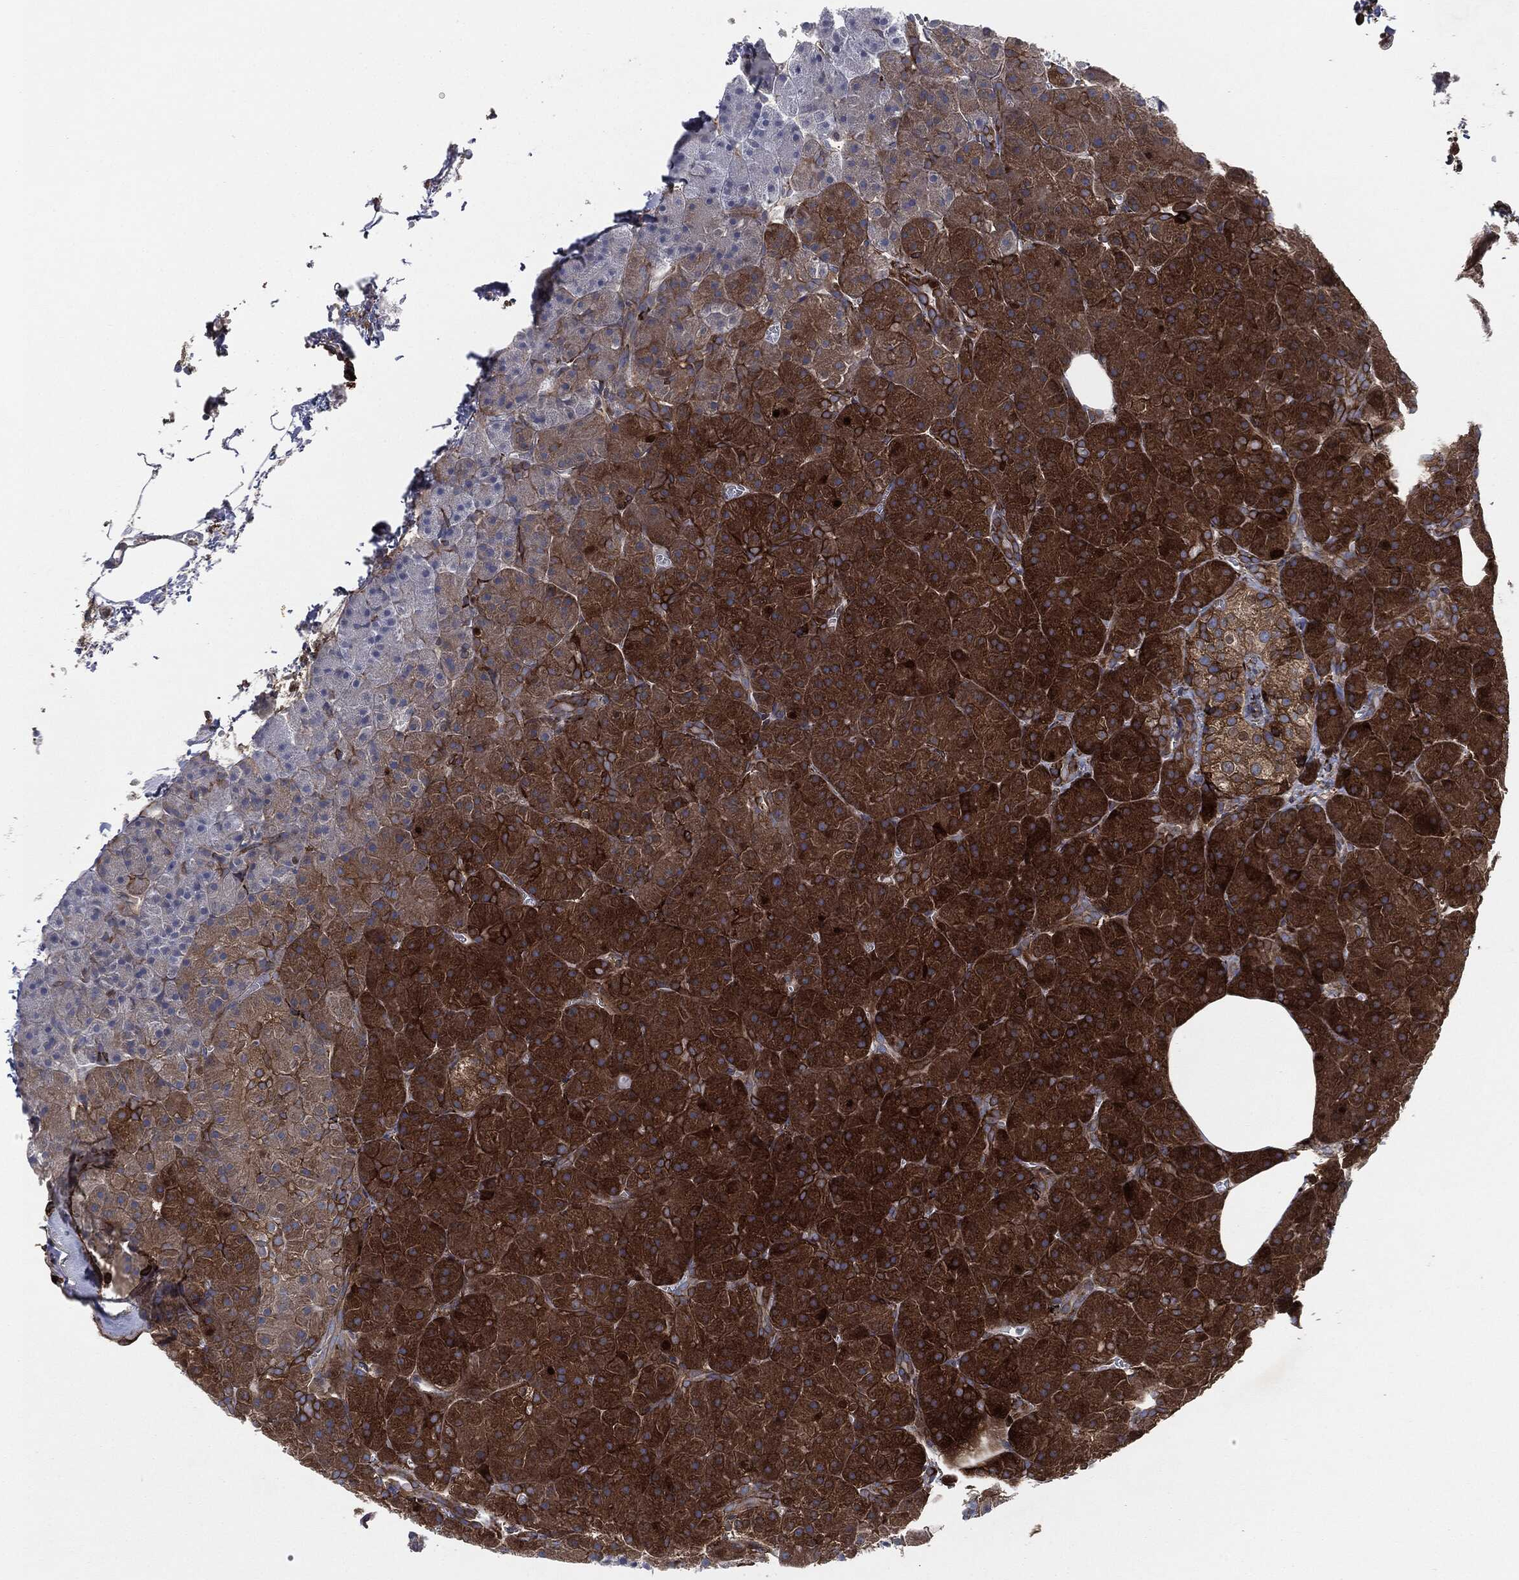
{"staining": {"intensity": "strong", "quantity": ">75%", "location": "cytoplasmic/membranous"}, "tissue": "pancreas", "cell_type": "Exocrine glandular cells", "image_type": "normal", "snomed": [{"axis": "morphology", "description": "Normal tissue, NOS"}, {"axis": "topography", "description": "Pancreas"}], "caption": "Approximately >75% of exocrine glandular cells in benign human pancreas exhibit strong cytoplasmic/membranous protein staining as visualized by brown immunohistochemical staining.", "gene": "CALR", "patient": {"sex": "male", "age": 61}}